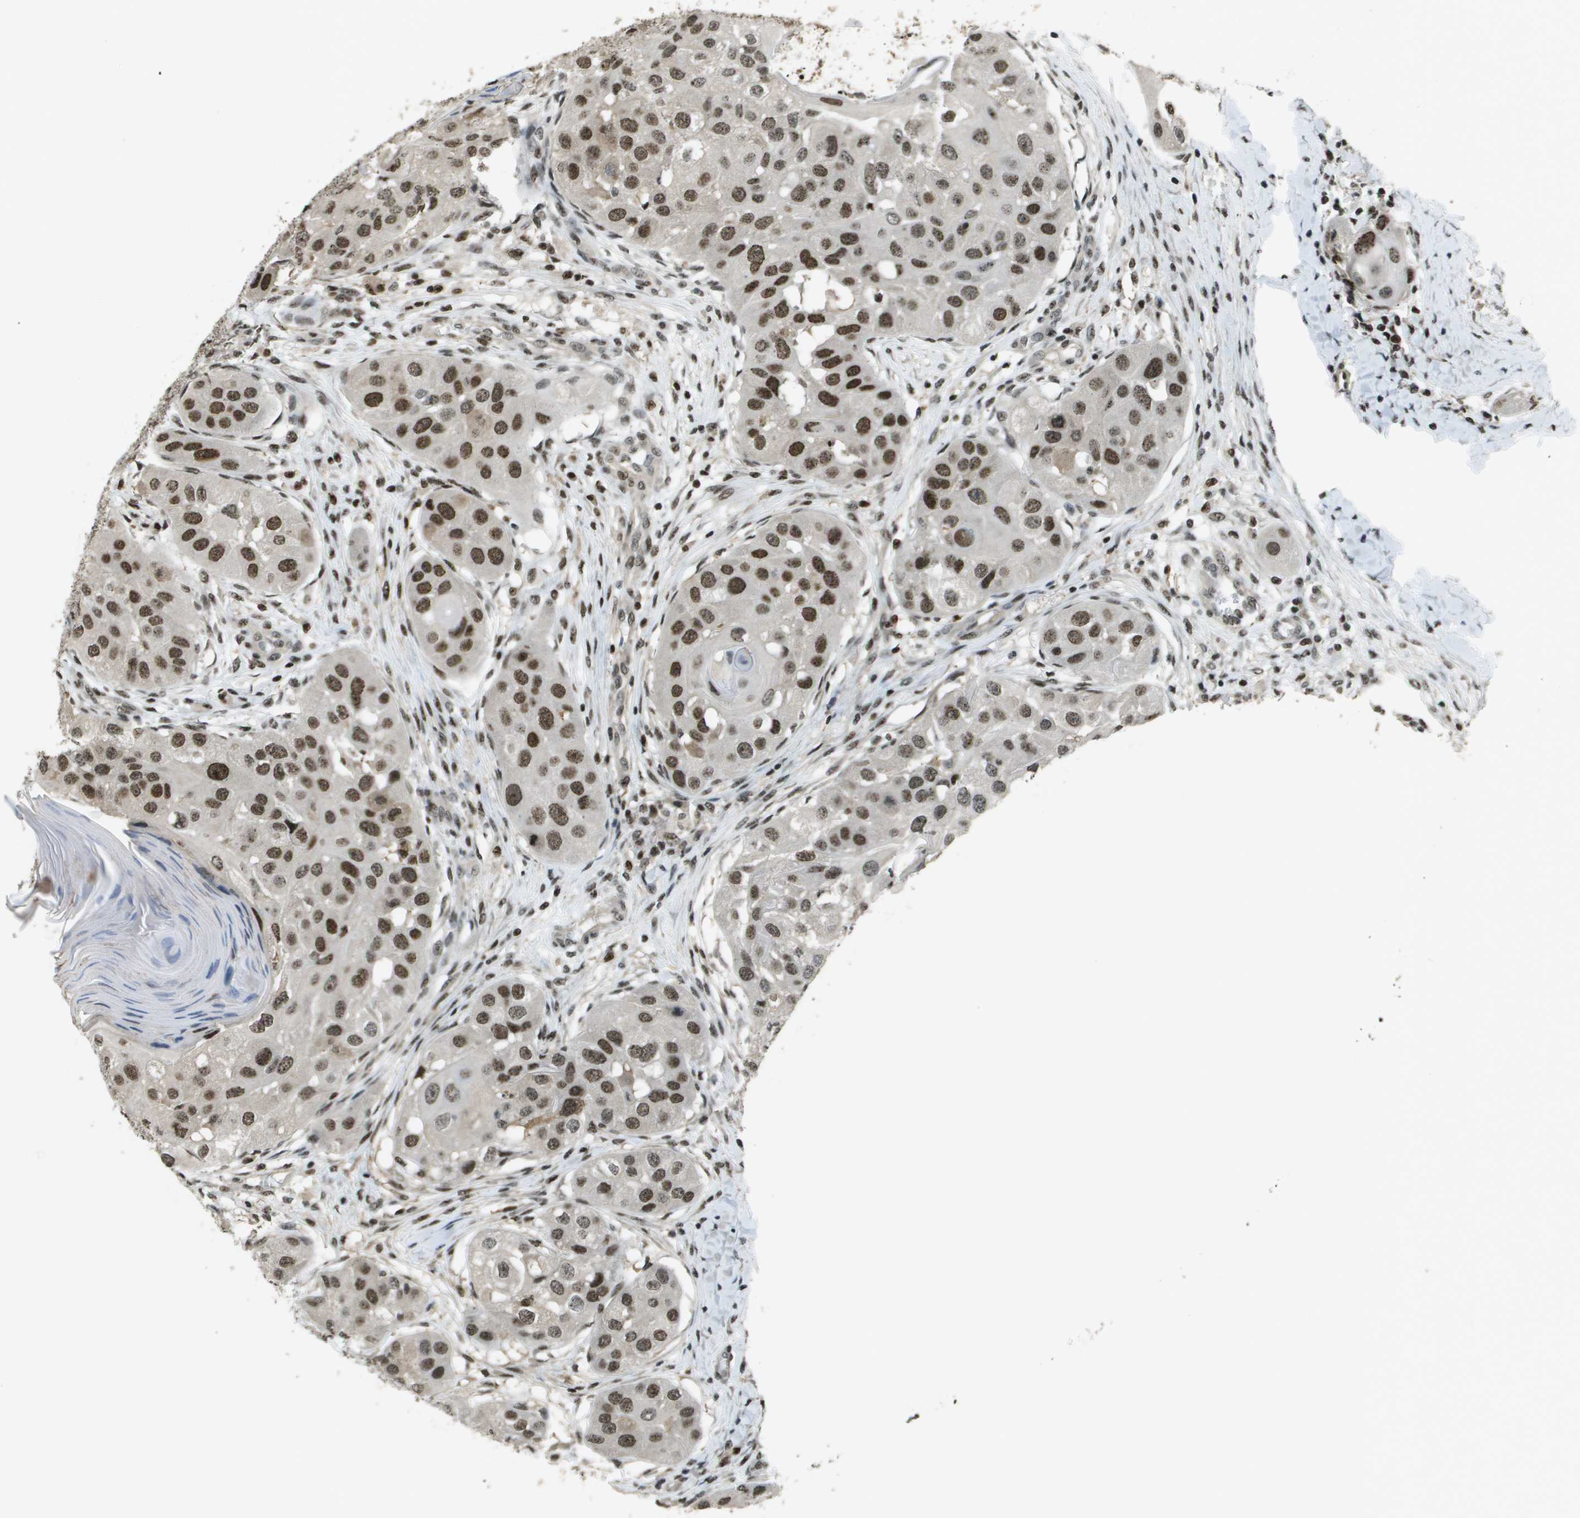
{"staining": {"intensity": "strong", "quantity": ">75%", "location": "nuclear"}, "tissue": "head and neck cancer", "cell_type": "Tumor cells", "image_type": "cancer", "snomed": [{"axis": "morphology", "description": "Normal tissue, NOS"}, {"axis": "morphology", "description": "Squamous cell carcinoma, NOS"}, {"axis": "topography", "description": "Skeletal muscle"}, {"axis": "topography", "description": "Head-Neck"}], "caption": "Immunohistochemical staining of human head and neck cancer shows high levels of strong nuclear expression in about >75% of tumor cells.", "gene": "SP100", "patient": {"sex": "male", "age": 51}}